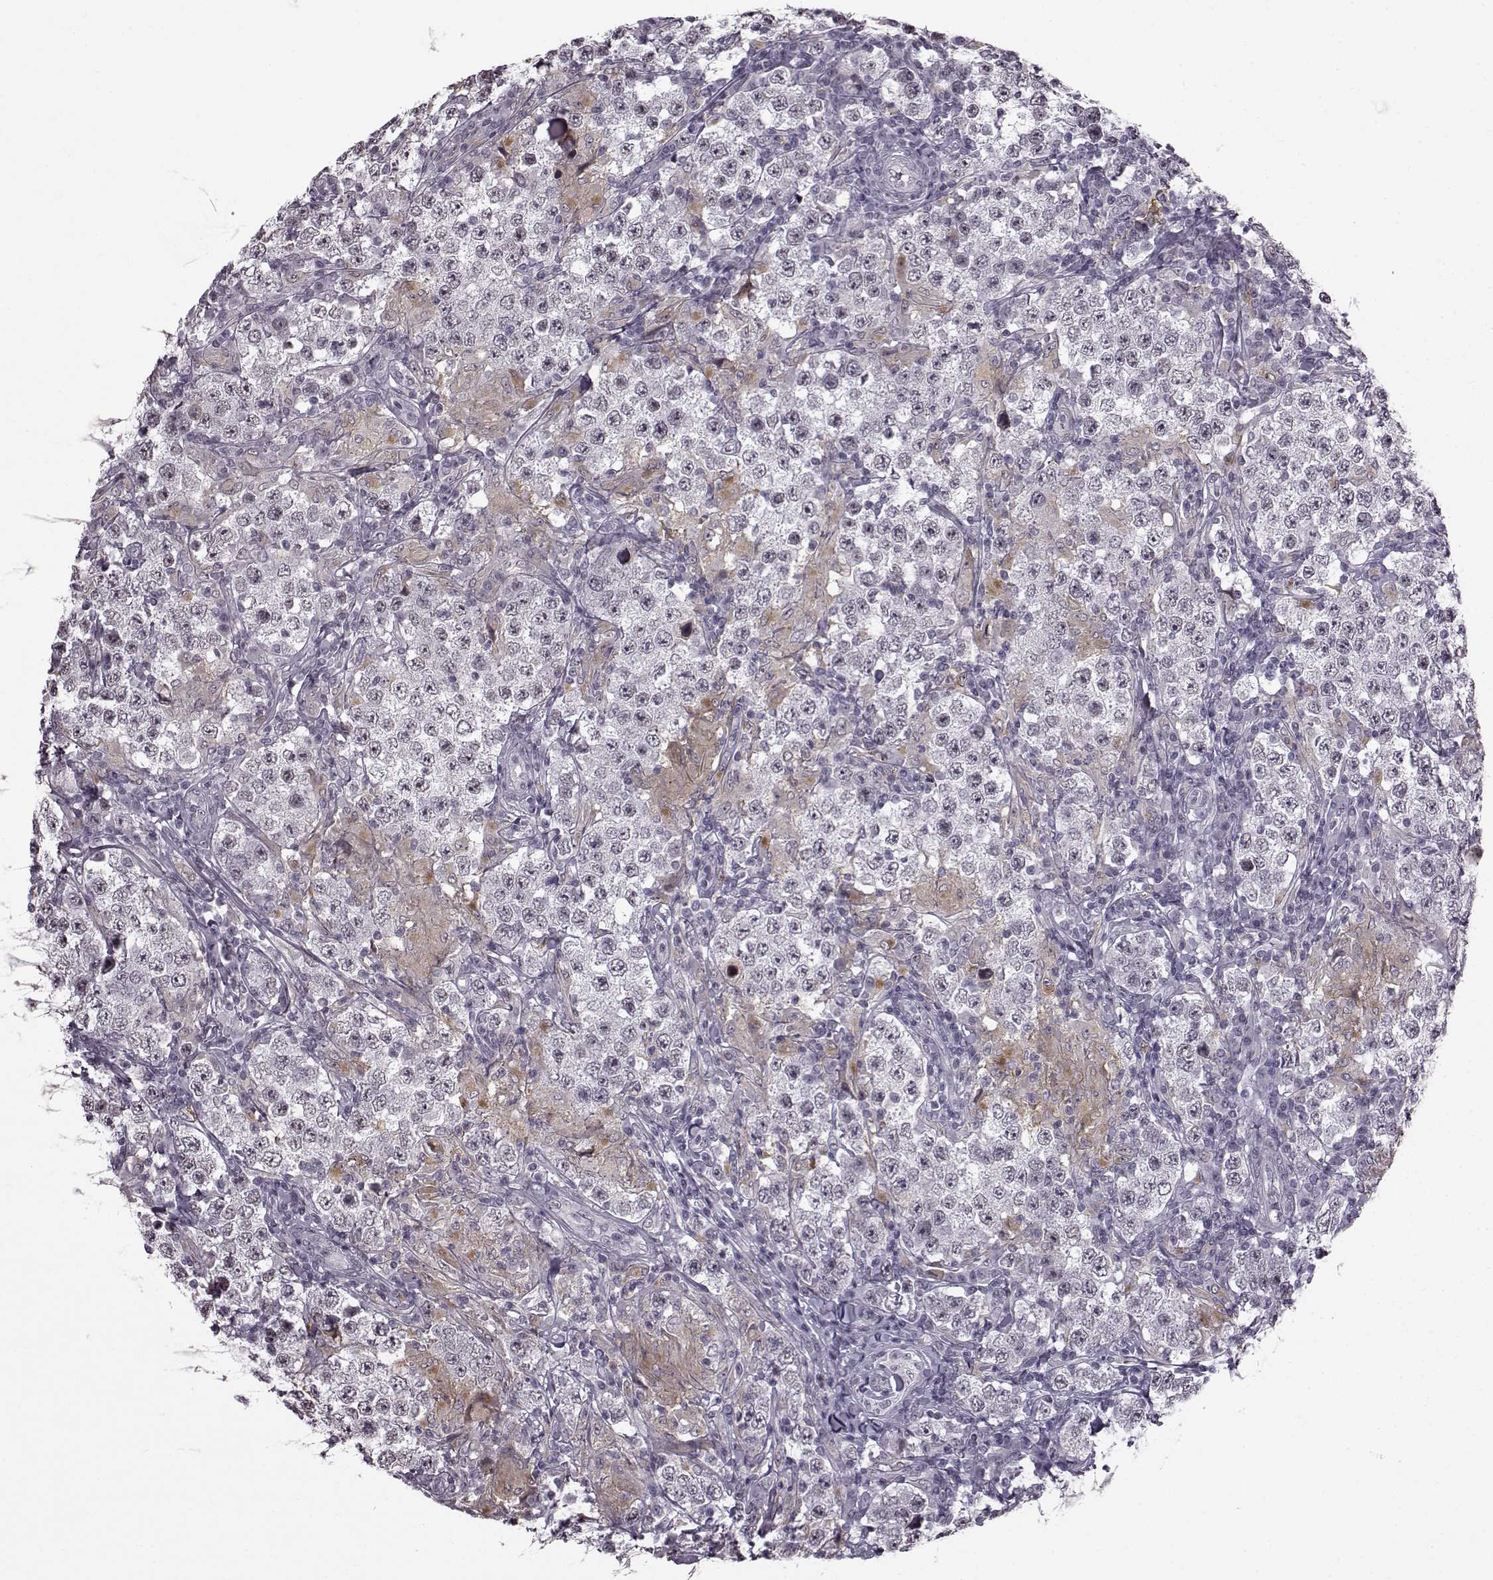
{"staining": {"intensity": "negative", "quantity": "none", "location": "none"}, "tissue": "testis cancer", "cell_type": "Tumor cells", "image_type": "cancer", "snomed": [{"axis": "morphology", "description": "Seminoma, NOS"}, {"axis": "morphology", "description": "Carcinoma, Embryonal, NOS"}, {"axis": "topography", "description": "Testis"}], "caption": "Immunohistochemical staining of human testis cancer (embryonal carcinoma) displays no significant staining in tumor cells.", "gene": "SLC28A2", "patient": {"sex": "male", "age": 41}}